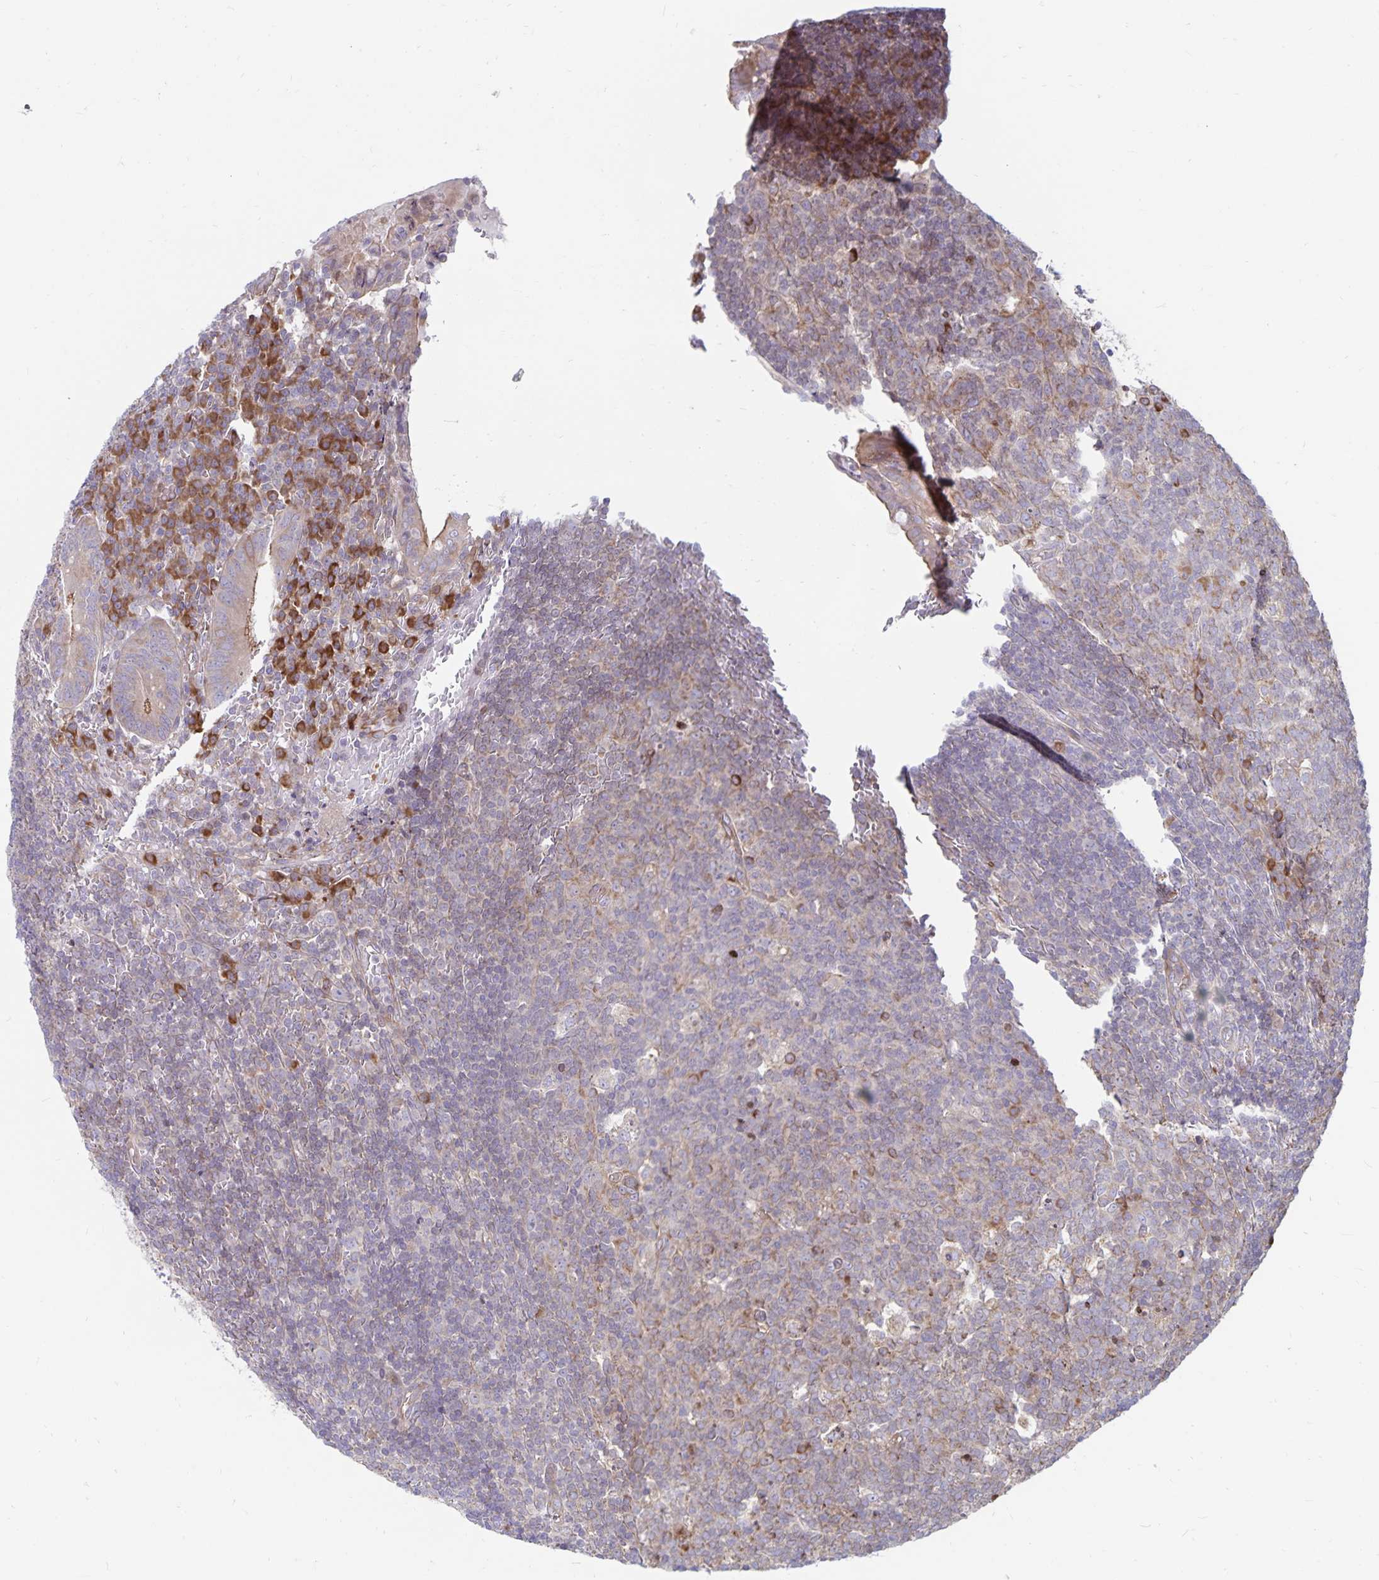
{"staining": {"intensity": "moderate", "quantity": ">75%", "location": "cytoplasmic/membranous"}, "tissue": "appendix", "cell_type": "Glandular cells", "image_type": "normal", "snomed": [{"axis": "morphology", "description": "Normal tissue, NOS"}, {"axis": "topography", "description": "Appendix"}], "caption": "The histopathology image reveals a brown stain indicating the presence of a protein in the cytoplasmic/membranous of glandular cells in appendix.", "gene": "SEC62", "patient": {"sex": "male", "age": 18}}